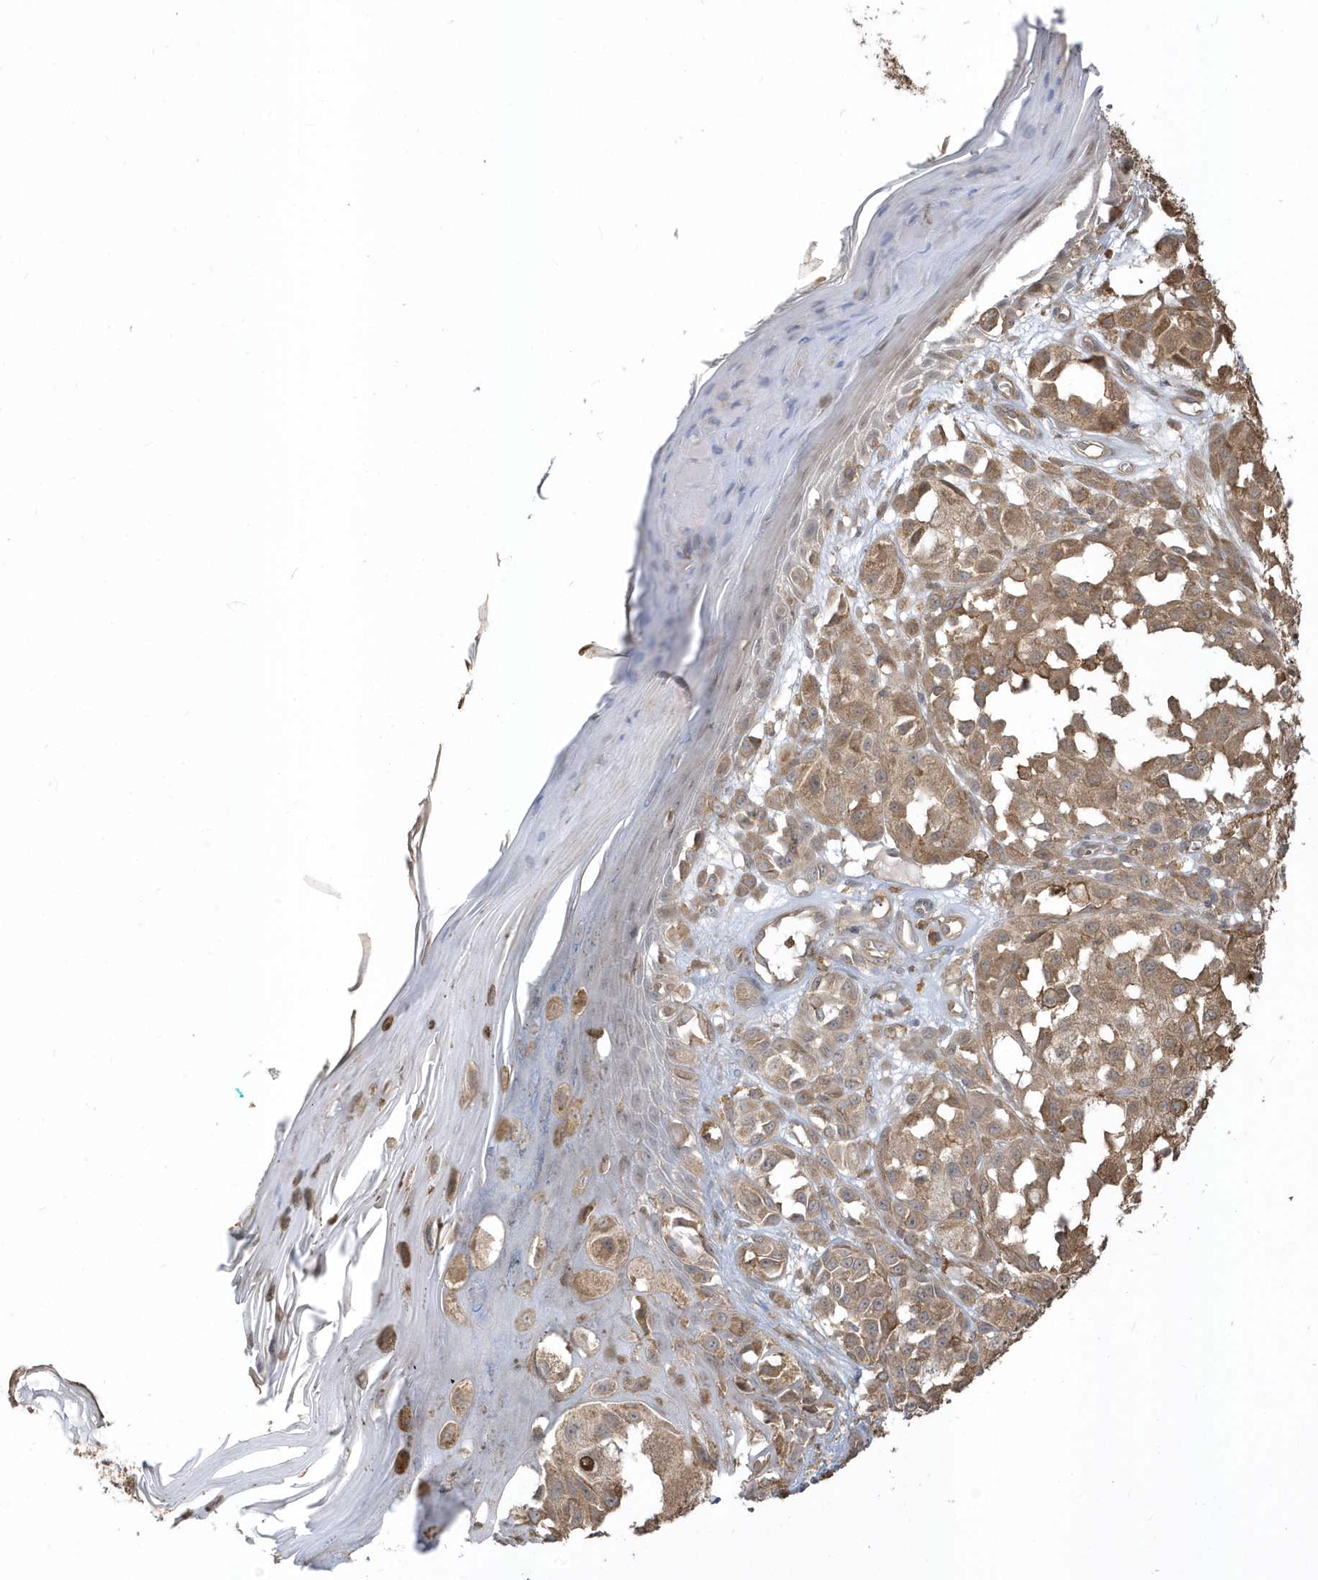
{"staining": {"intensity": "moderate", "quantity": "25%-75%", "location": "cytoplasmic/membranous"}, "tissue": "melanoma", "cell_type": "Tumor cells", "image_type": "cancer", "snomed": [{"axis": "morphology", "description": "Malignant melanoma, NOS"}, {"axis": "topography", "description": "Skin of leg"}], "caption": "Moderate cytoplasmic/membranous expression for a protein is seen in about 25%-75% of tumor cells of malignant melanoma using immunohistochemistry.", "gene": "ZBTB8A", "patient": {"sex": "female", "age": 72}}